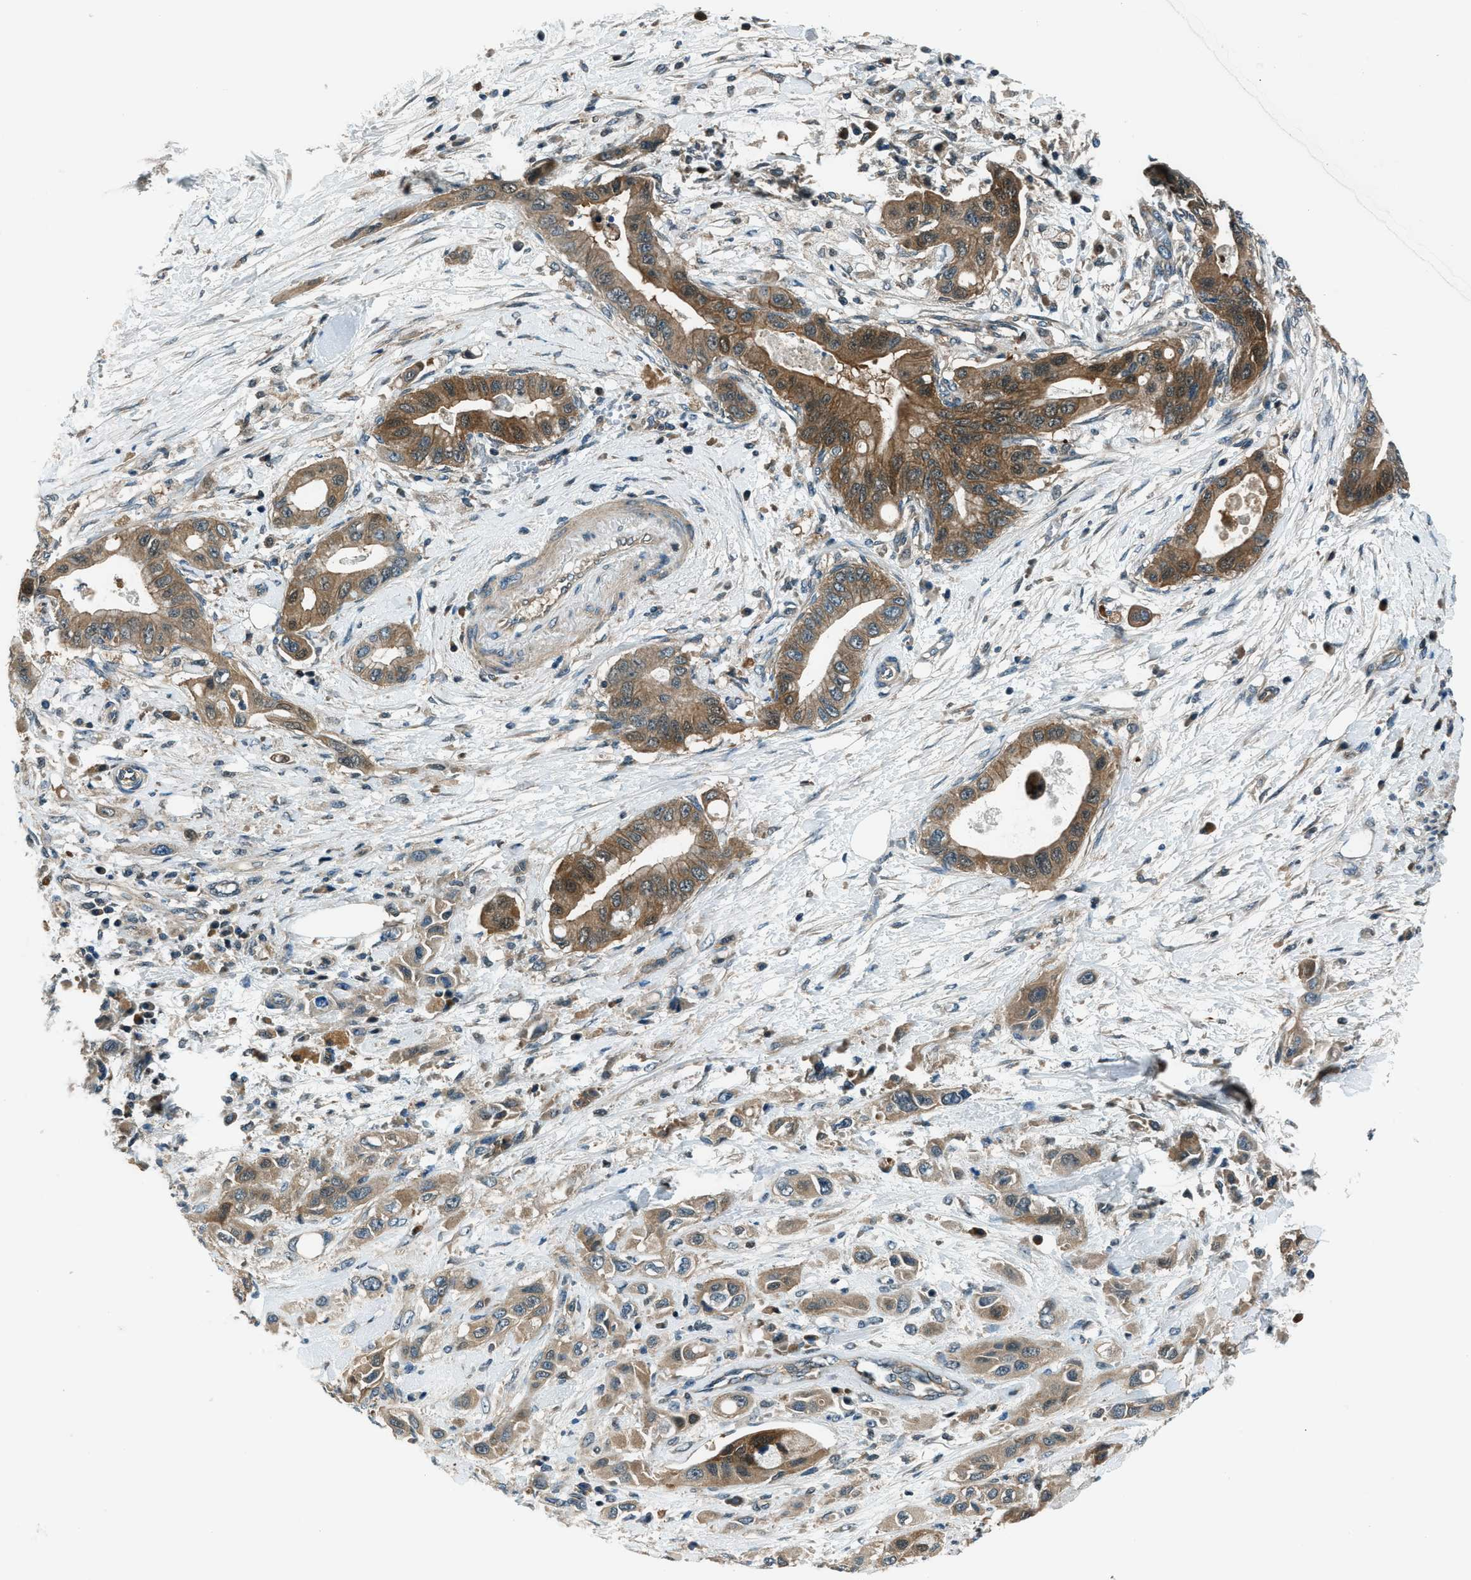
{"staining": {"intensity": "moderate", "quantity": ">75%", "location": "cytoplasmic/membranous"}, "tissue": "pancreatic cancer", "cell_type": "Tumor cells", "image_type": "cancer", "snomed": [{"axis": "morphology", "description": "Adenocarcinoma, NOS"}, {"axis": "topography", "description": "Pancreas"}], "caption": "Protein staining of adenocarcinoma (pancreatic) tissue displays moderate cytoplasmic/membranous staining in approximately >75% of tumor cells.", "gene": "HEBP2", "patient": {"sex": "female", "age": 73}}